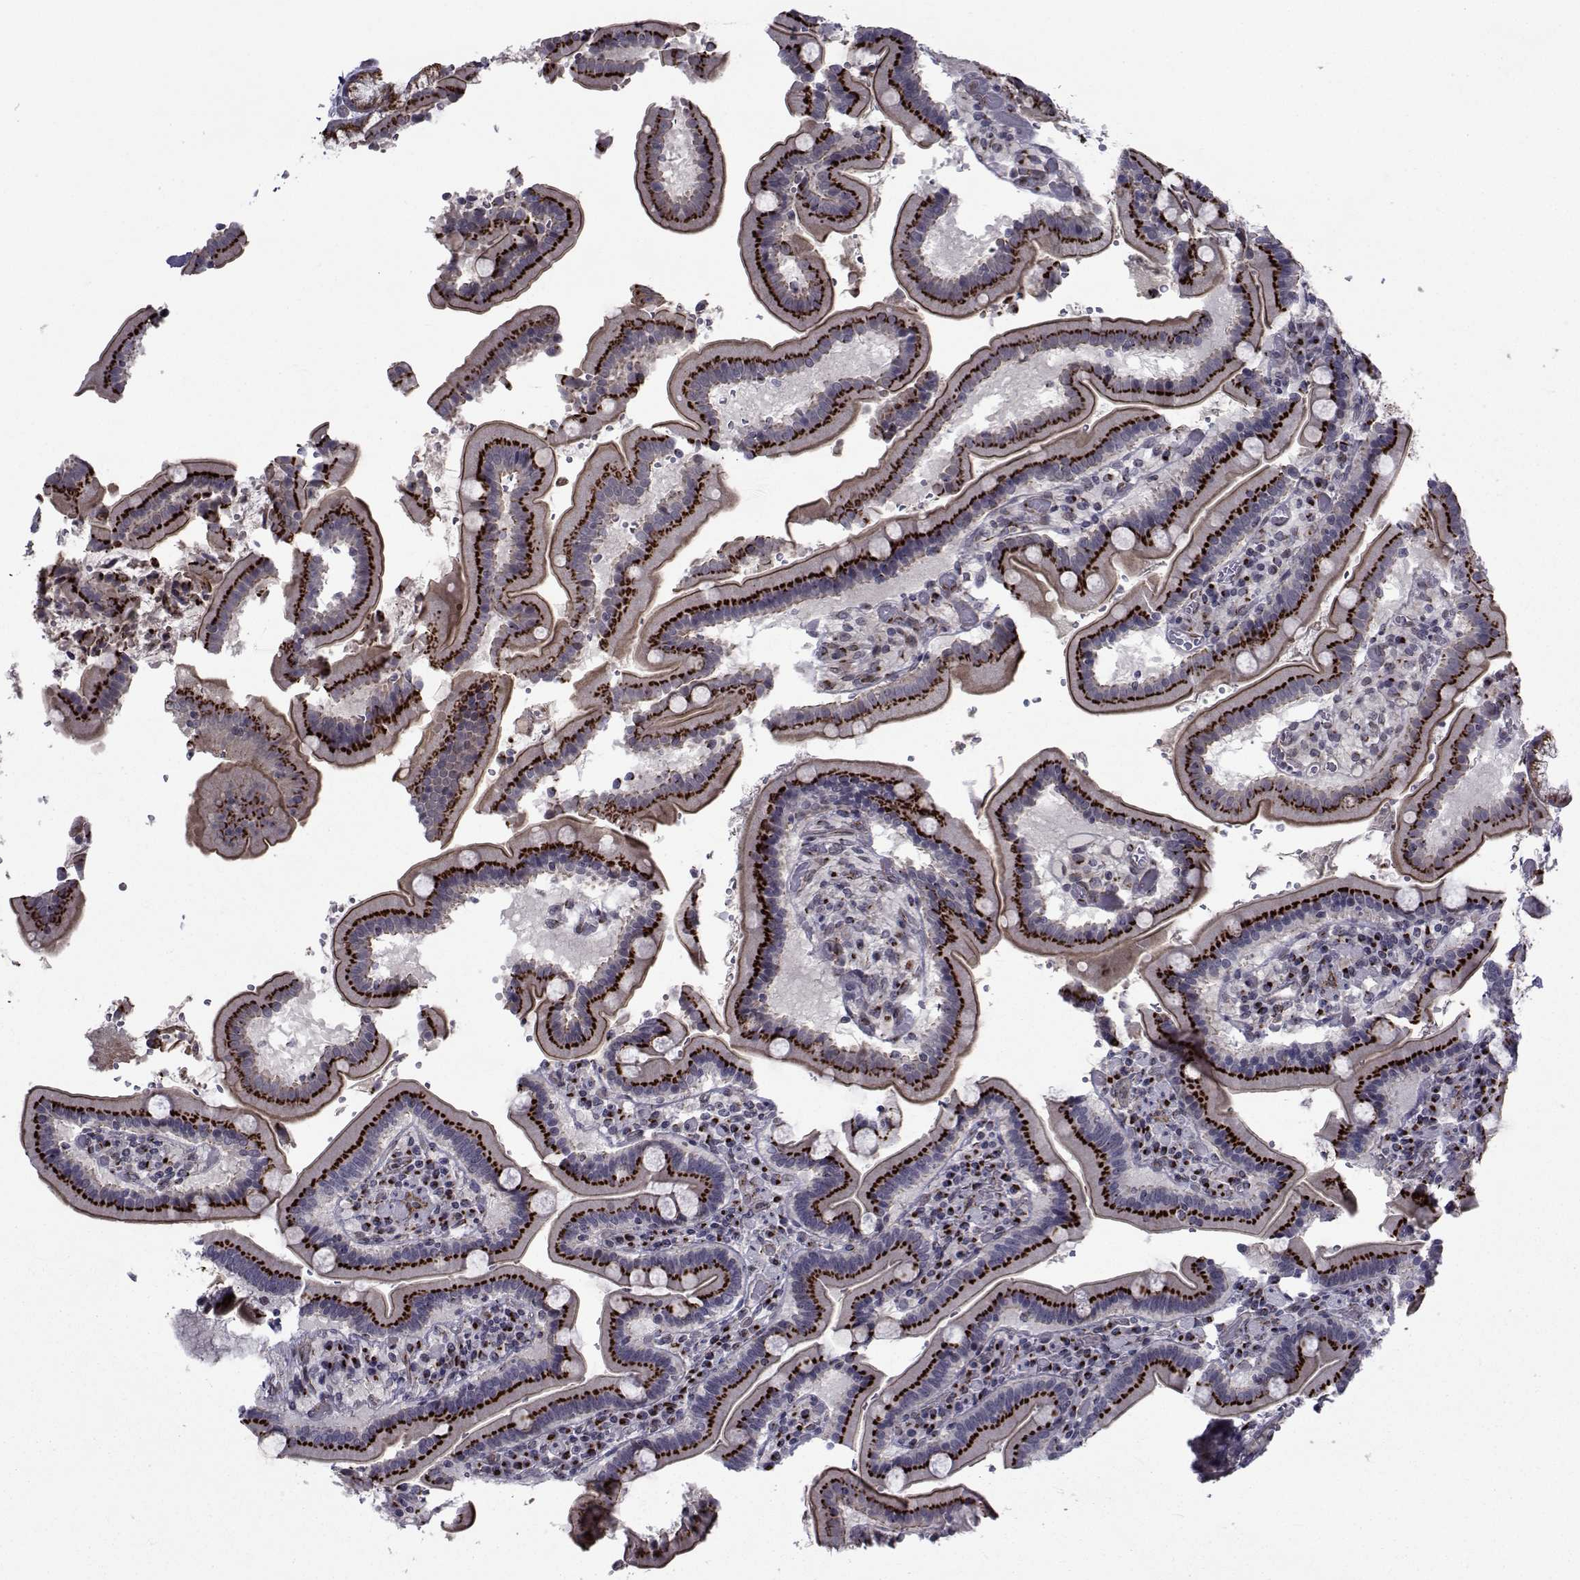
{"staining": {"intensity": "strong", "quantity": ">75%", "location": "cytoplasmic/membranous"}, "tissue": "duodenum", "cell_type": "Glandular cells", "image_type": "normal", "snomed": [{"axis": "morphology", "description": "Normal tissue, NOS"}, {"axis": "topography", "description": "Duodenum"}], "caption": "Immunohistochemical staining of normal human duodenum shows >75% levels of strong cytoplasmic/membranous protein staining in approximately >75% of glandular cells.", "gene": "ATP6V1C2", "patient": {"sex": "female", "age": 62}}